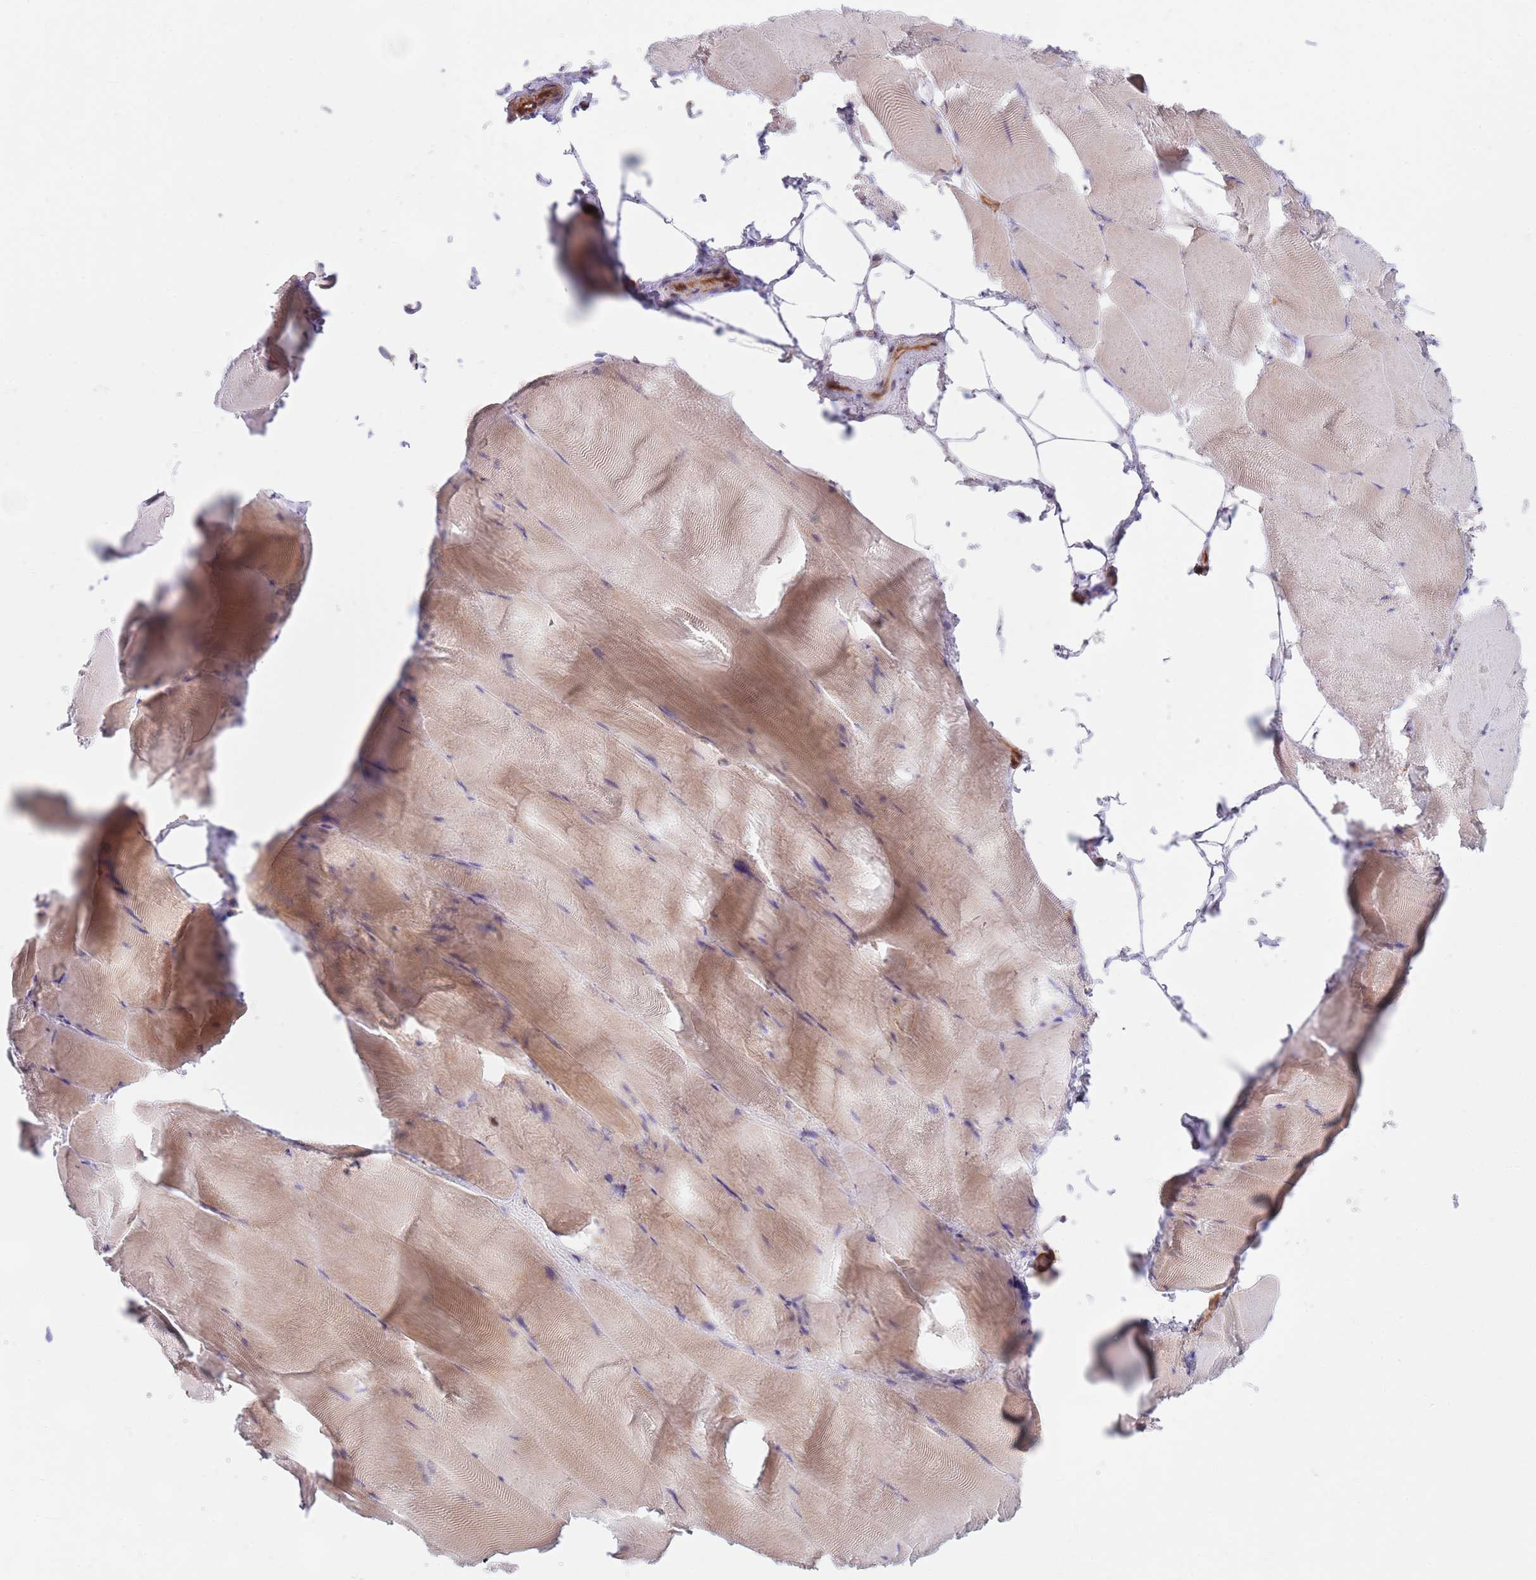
{"staining": {"intensity": "weak", "quantity": "25%-75%", "location": "cytoplasmic/membranous"}, "tissue": "skeletal muscle", "cell_type": "Myocytes", "image_type": "normal", "snomed": [{"axis": "morphology", "description": "Normal tissue, NOS"}, {"axis": "topography", "description": "Skeletal muscle"}], "caption": "Unremarkable skeletal muscle displays weak cytoplasmic/membranous staining in about 25%-75% of myocytes Immunohistochemistry stains the protein in brown and the nuclei are stained blue..", "gene": "GUK1", "patient": {"sex": "female", "age": 64}}